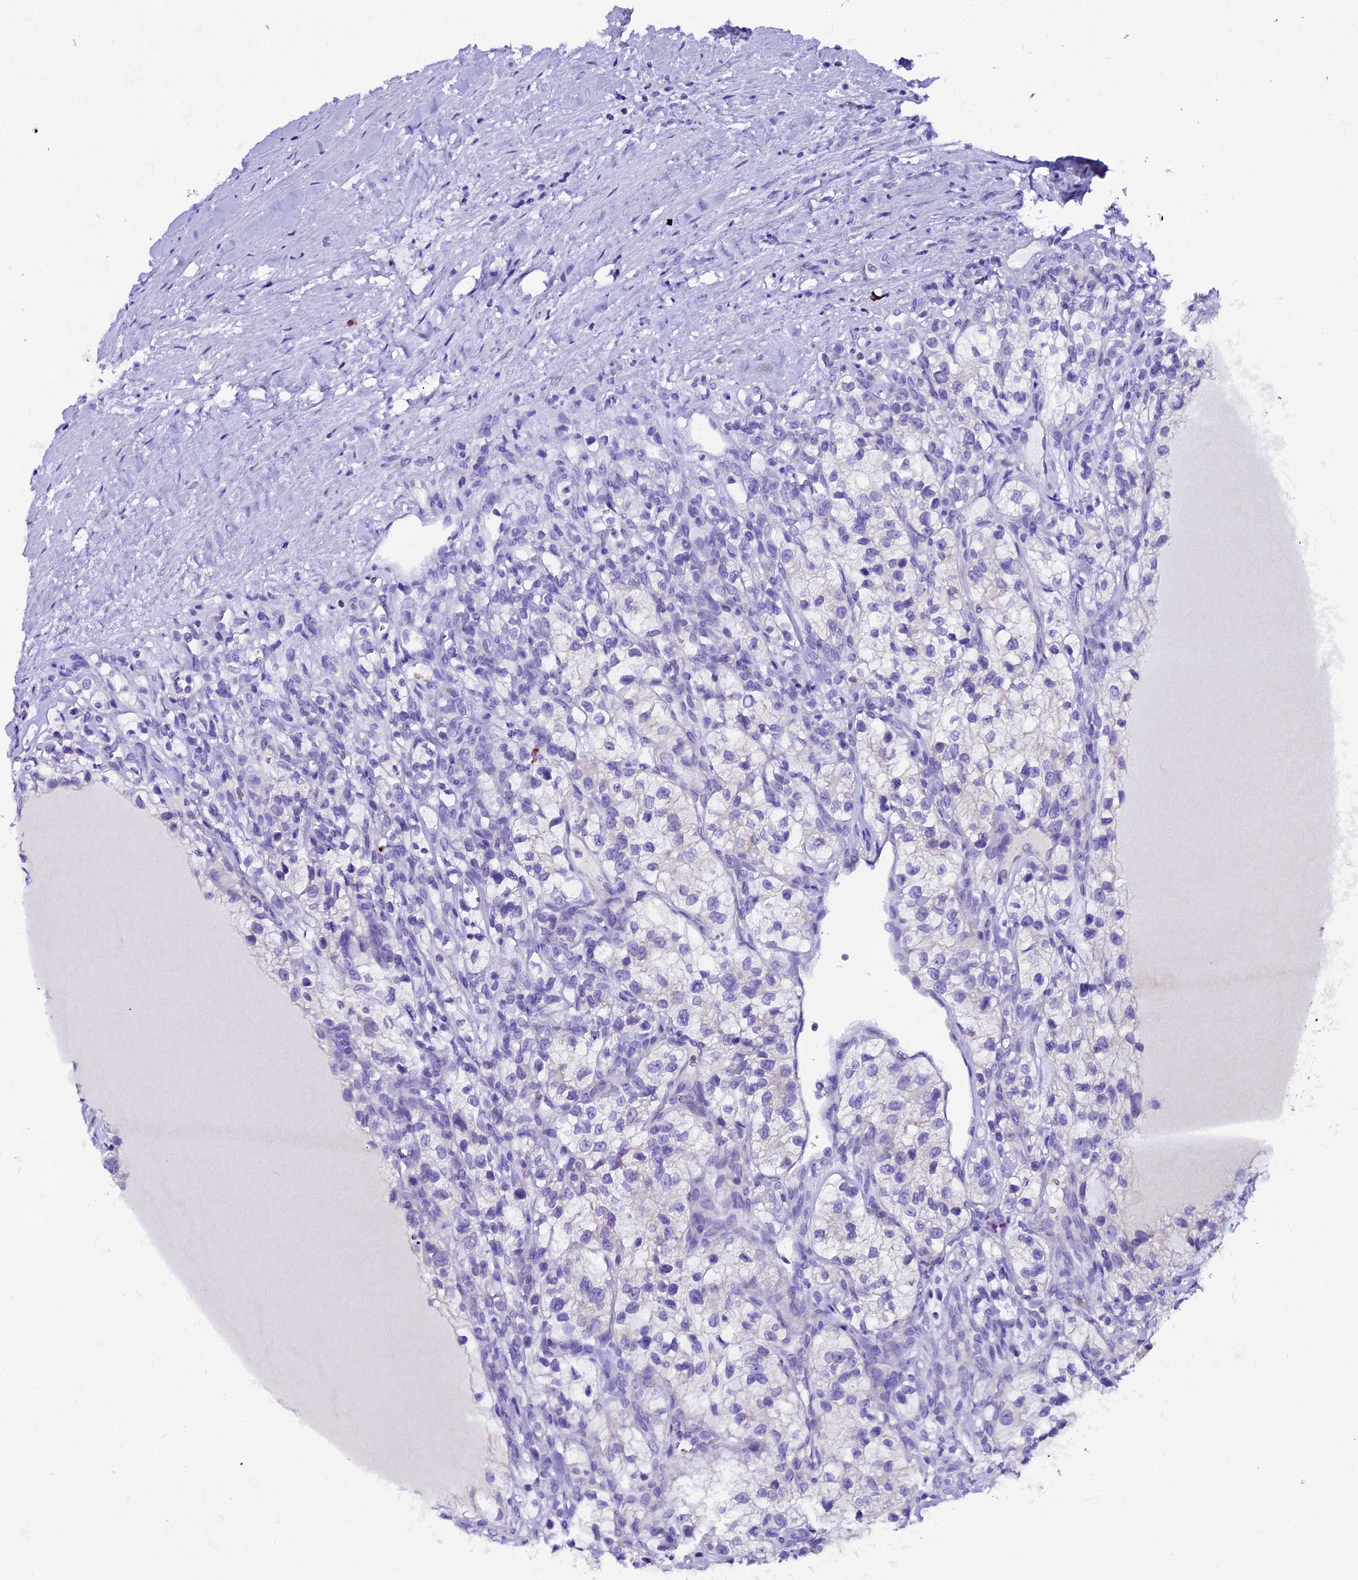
{"staining": {"intensity": "negative", "quantity": "none", "location": "none"}, "tissue": "renal cancer", "cell_type": "Tumor cells", "image_type": "cancer", "snomed": [{"axis": "morphology", "description": "Adenocarcinoma, NOS"}, {"axis": "topography", "description": "Kidney"}], "caption": "Immunohistochemistry (IHC) micrograph of neoplastic tissue: human renal cancer stained with DAB reveals no significant protein expression in tumor cells.", "gene": "FKBP11", "patient": {"sex": "female", "age": 57}}